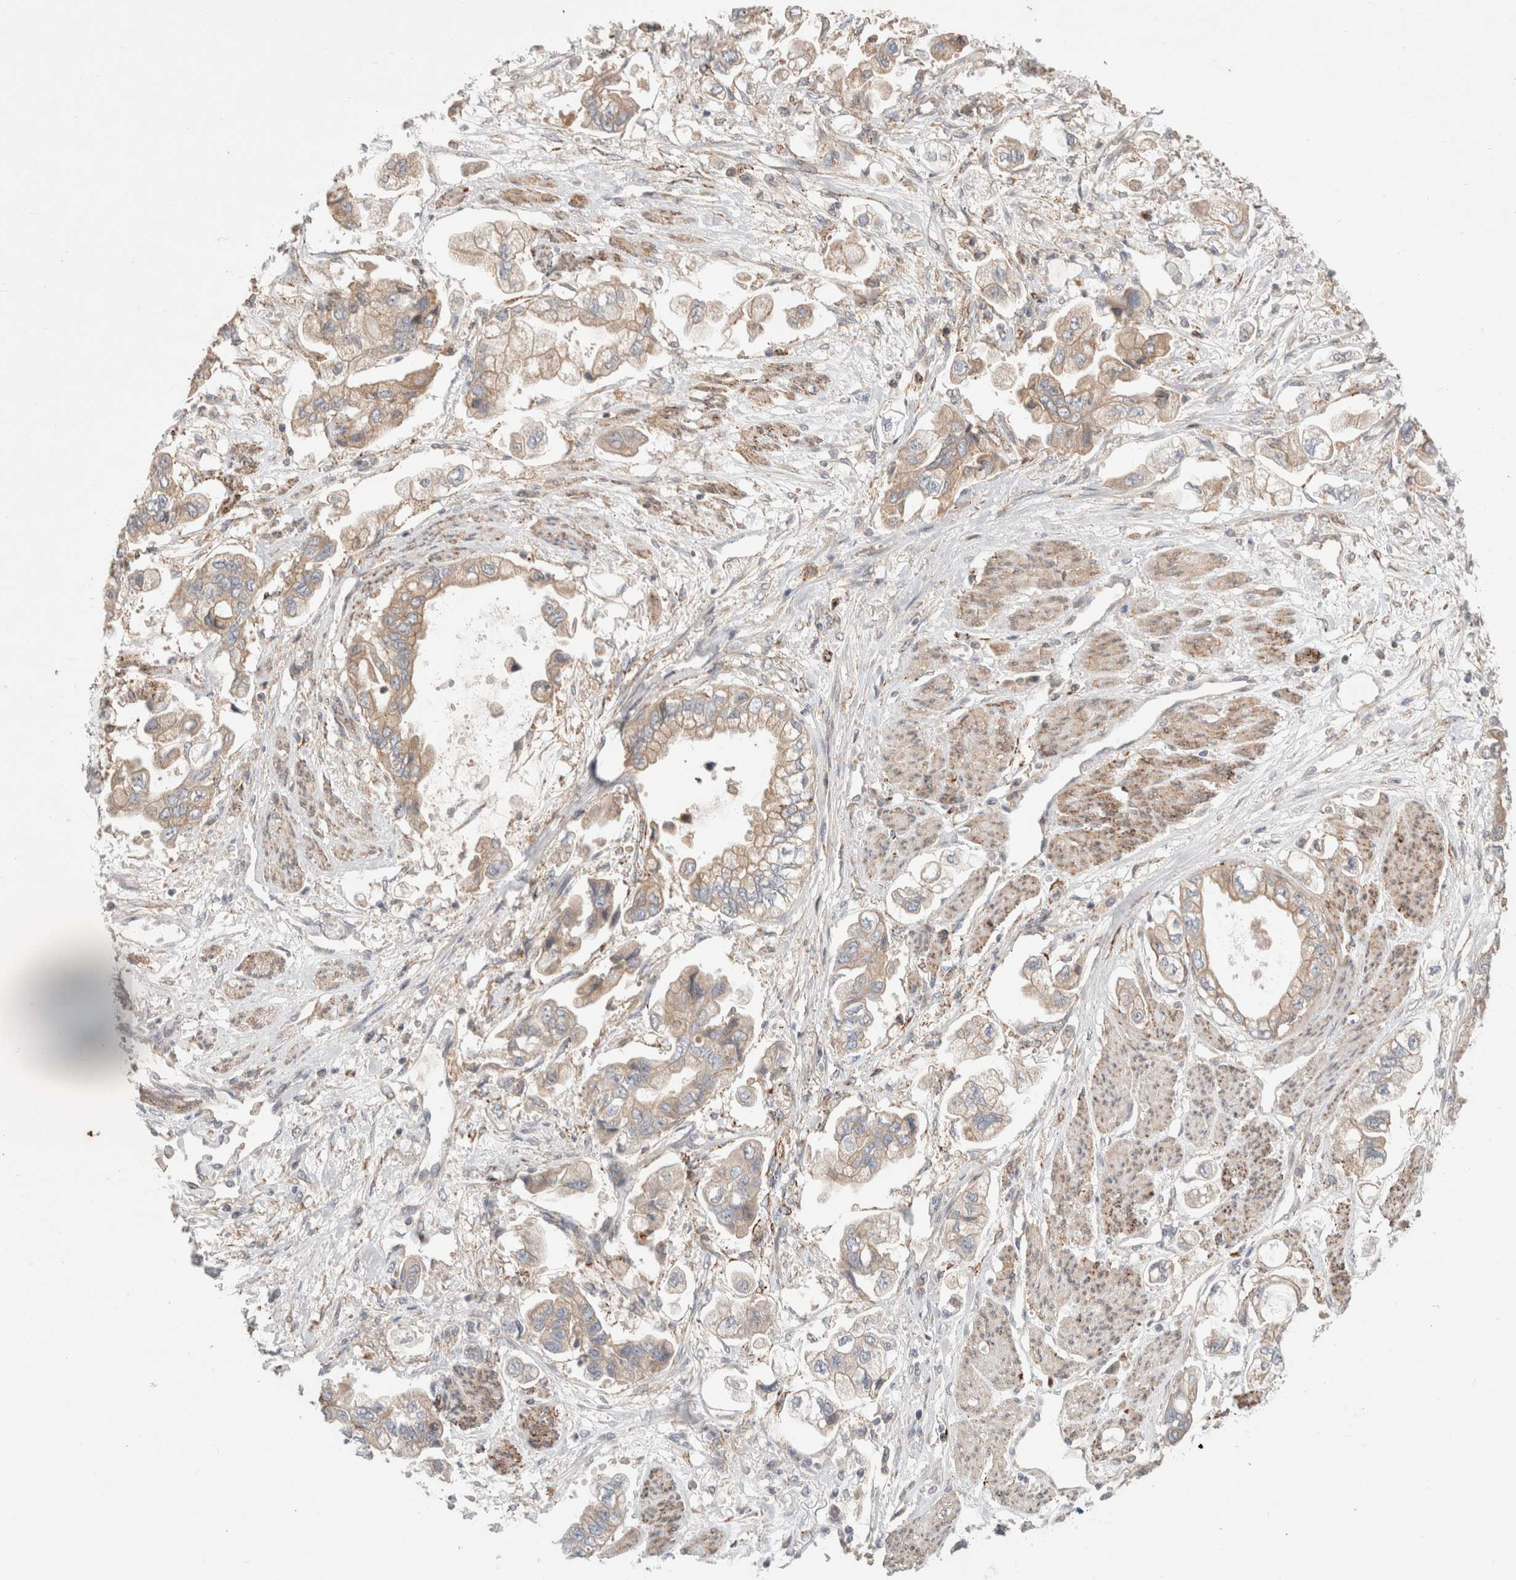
{"staining": {"intensity": "weak", "quantity": ">75%", "location": "cytoplasmic/membranous"}, "tissue": "stomach cancer", "cell_type": "Tumor cells", "image_type": "cancer", "snomed": [{"axis": "morphology", "description": "Adenocarcinoma, NOS"}, {"axis": "topography", "description": "Stomach"}], "caption": "A micrograph of human stomach adenocarcinoma stained for a protein reveals weak cytoplasmic/membranous brown staining in tumor cells. The protein of interest is shown in brown color, while the nuclei are stained blue.", "gene": "HROB", "patient": {"sex": "male", "age": 62}}